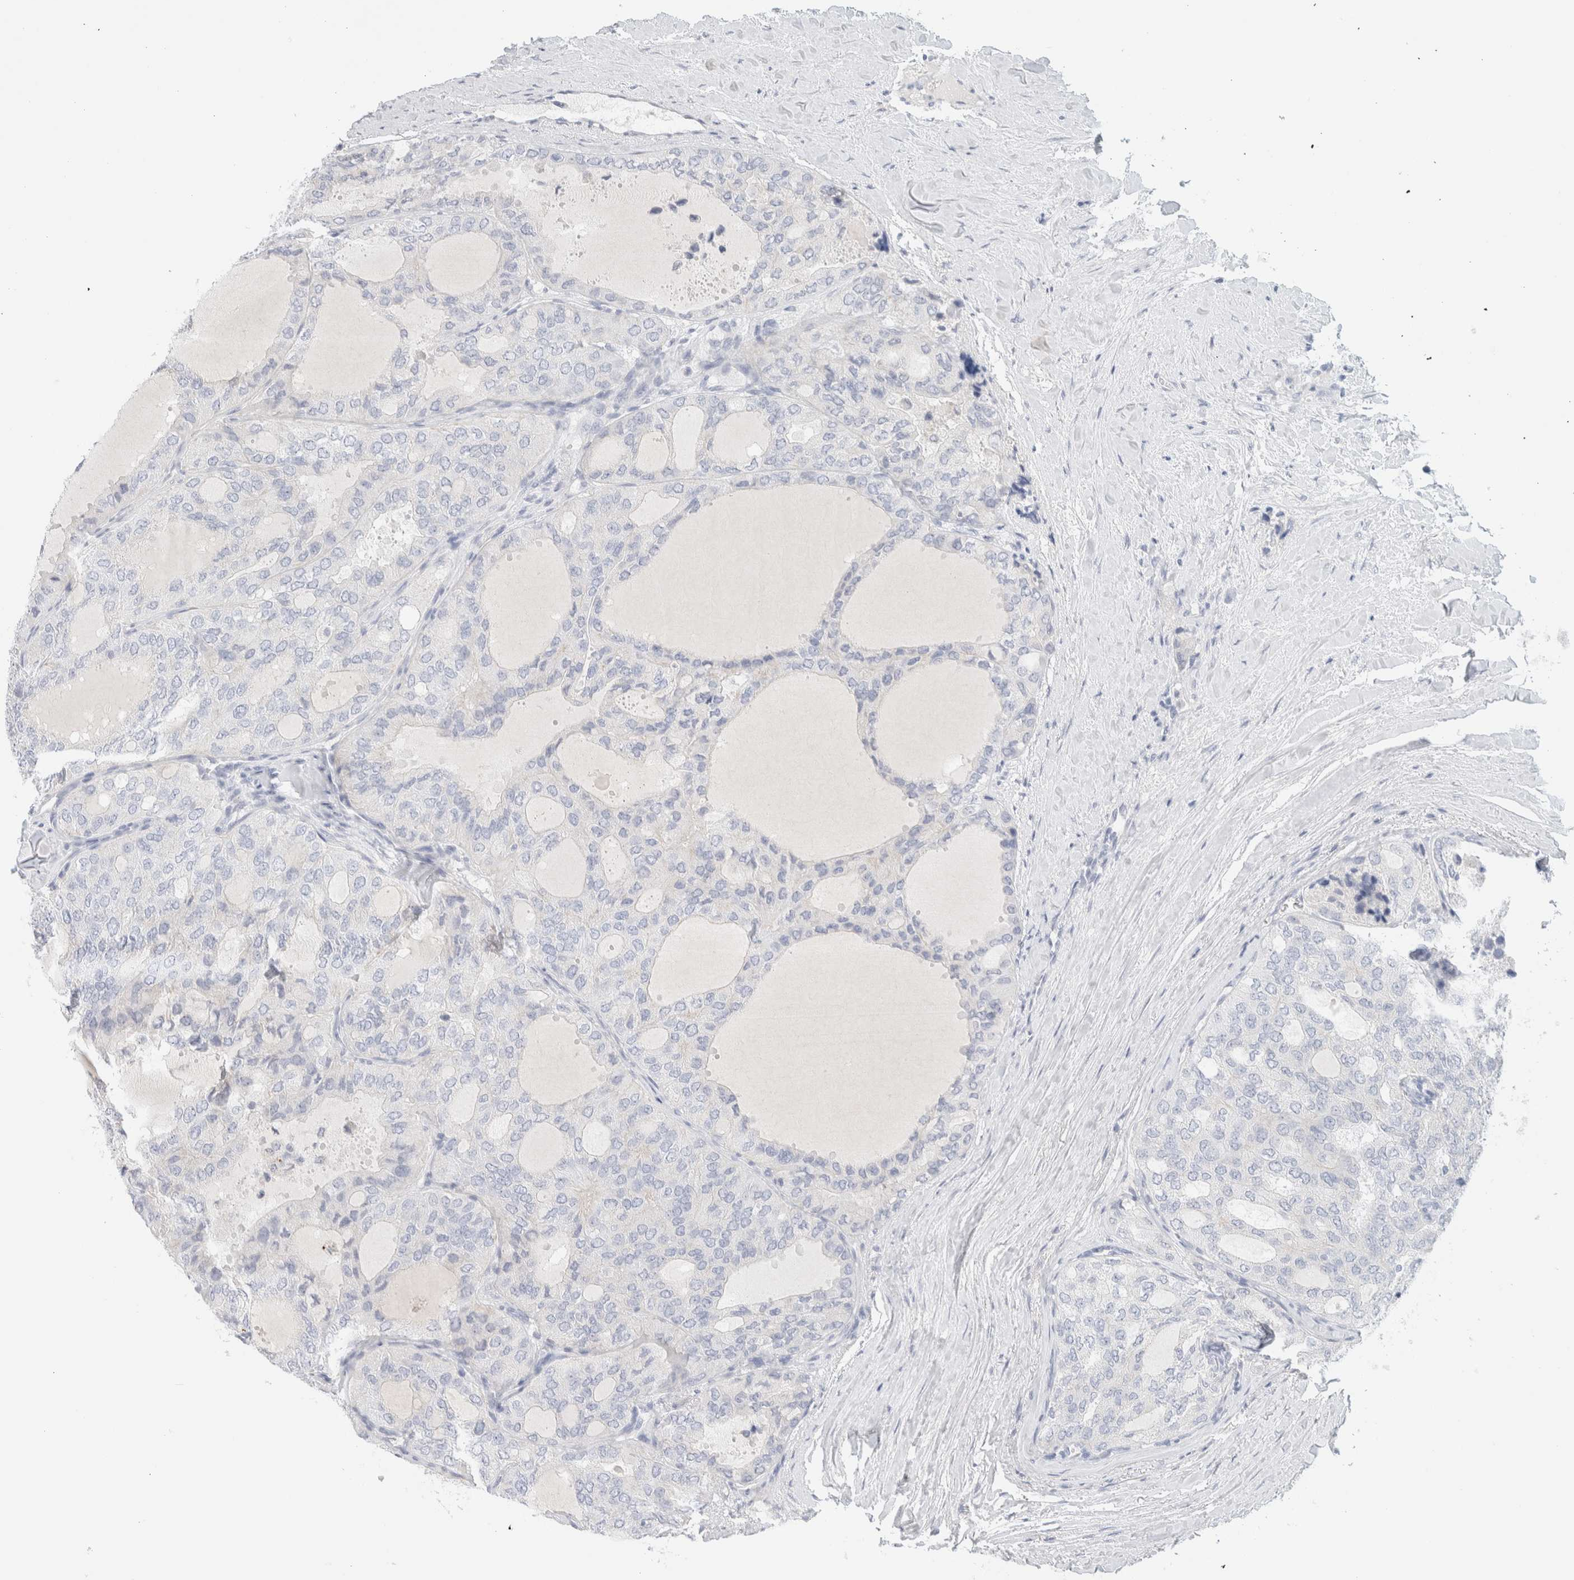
{"staining": {"intensity": "negative", "quantity": "none", "location": "none"}, "tissue": "thyroid cancer", "cell_type": "Tumor cells", "image_type": "cancer", "snomed": [{"axis": "morphology", "description": "Follicular adenoma carcinoma, NOS"}, {"axis": "topography", "description": "Thyroid gland"}], "caption": "The IHC histopathology image has no significant positivity in tumor cells of thyroid cancer tissue. (DAB IHC, high magnification).", "gene": "HEXD", "patient": {"sex": "male", "age": 75}}